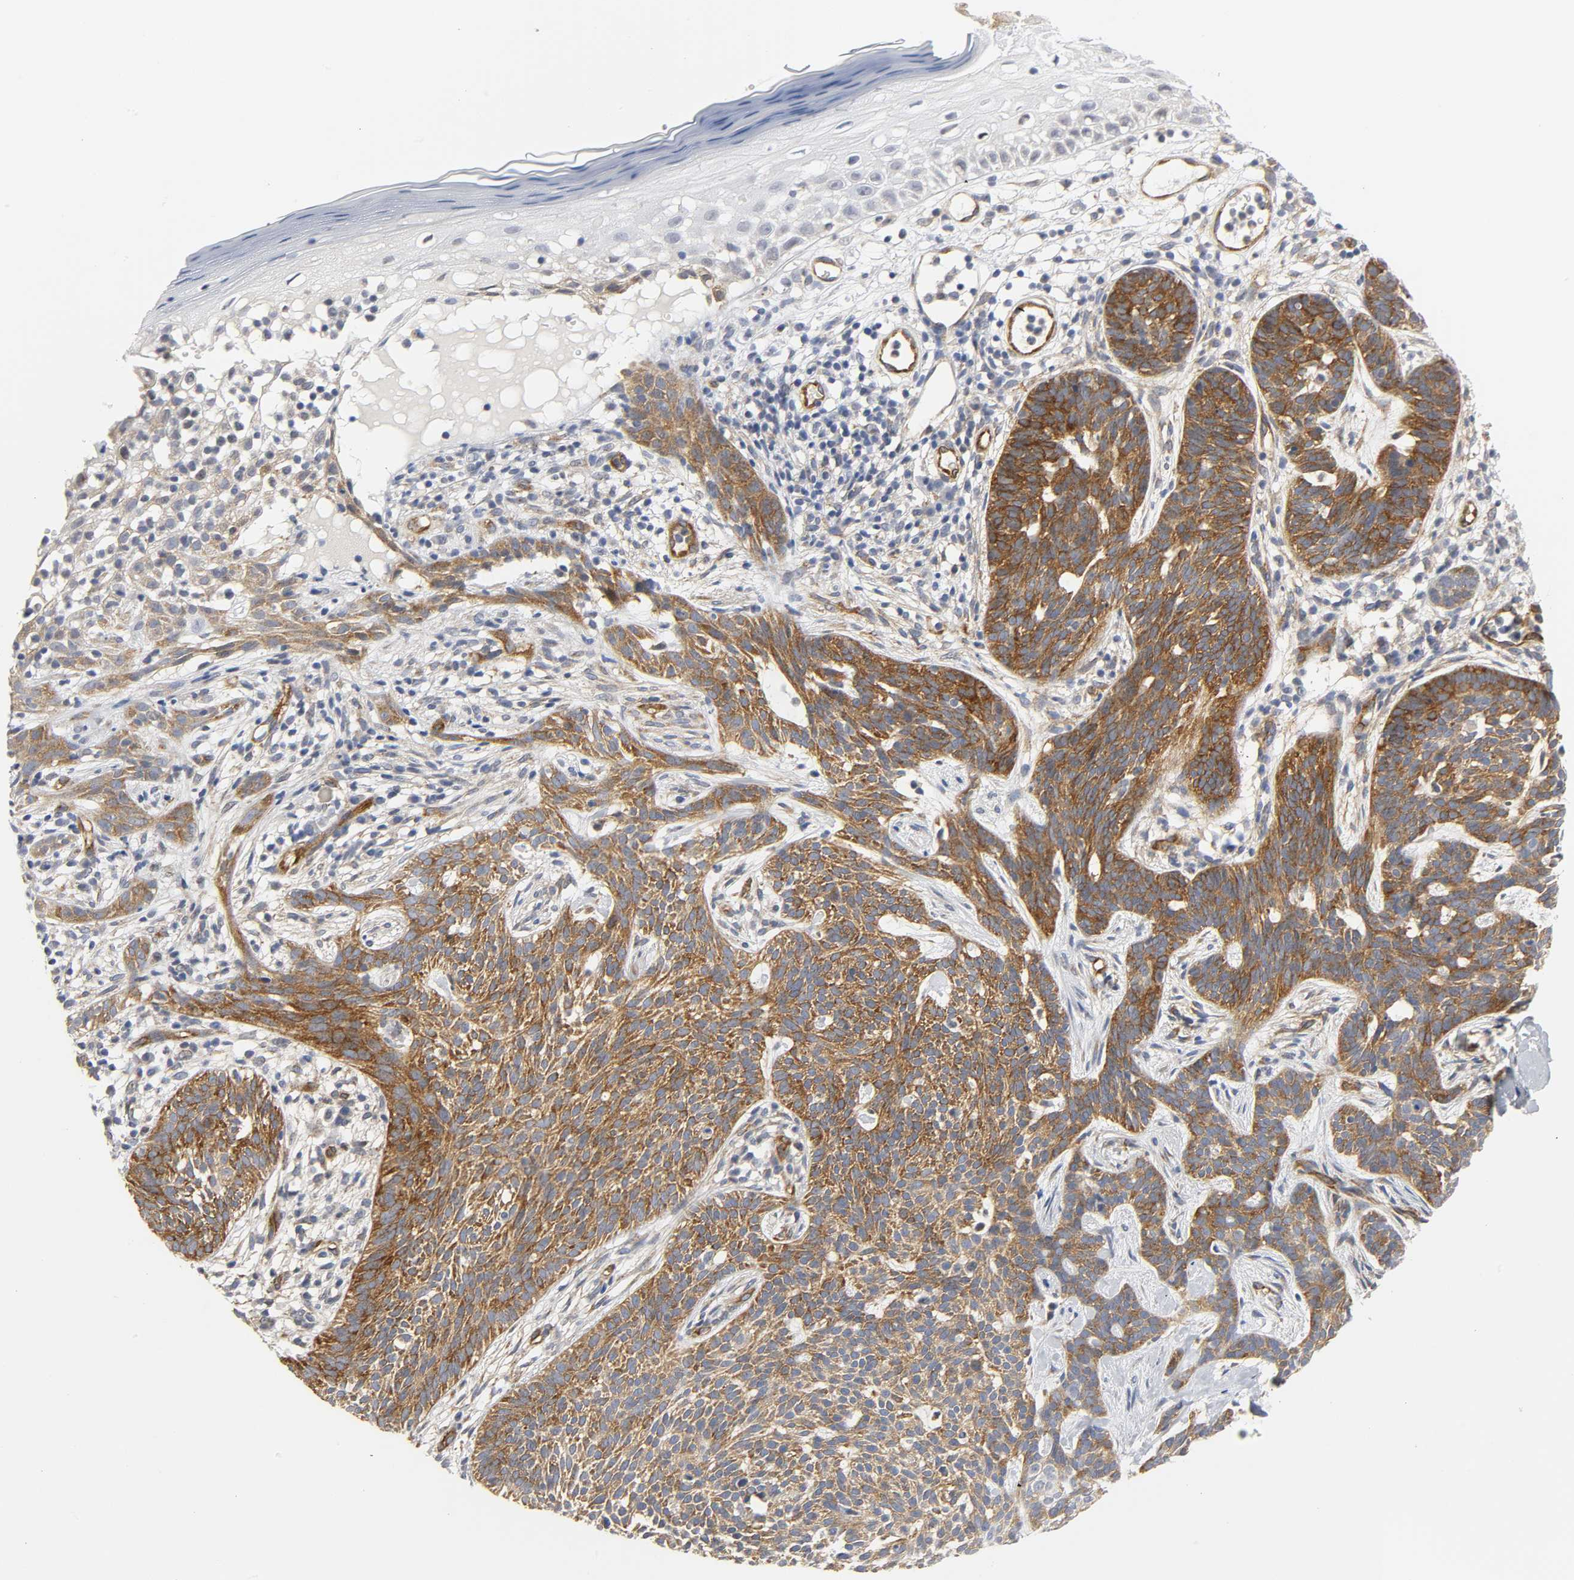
{"staining": {"intensity": "moderate", "quantity": ">75%", "location": "cytoplasmic/membranous"}, "tissue": "skin cancer", "cell_type": "Tumor cells", "image_type": "cancer", "snomed": [{"axis": "morphology", "description": "Normal tissue, NOS"}, {"axis": "morphology", "description": "Basal cell carcinoma"}, {"axis": "topography", "description": "Skin"}], "caption": "High-power microscopy captured an immunohistochemistry image of skin cancer, revealing moderate cytoplasmic/membranous positivity in approximately >75% of tumor cells.", "gene": "DOCK1", "patient": {"sex": "female", "age": 69}}